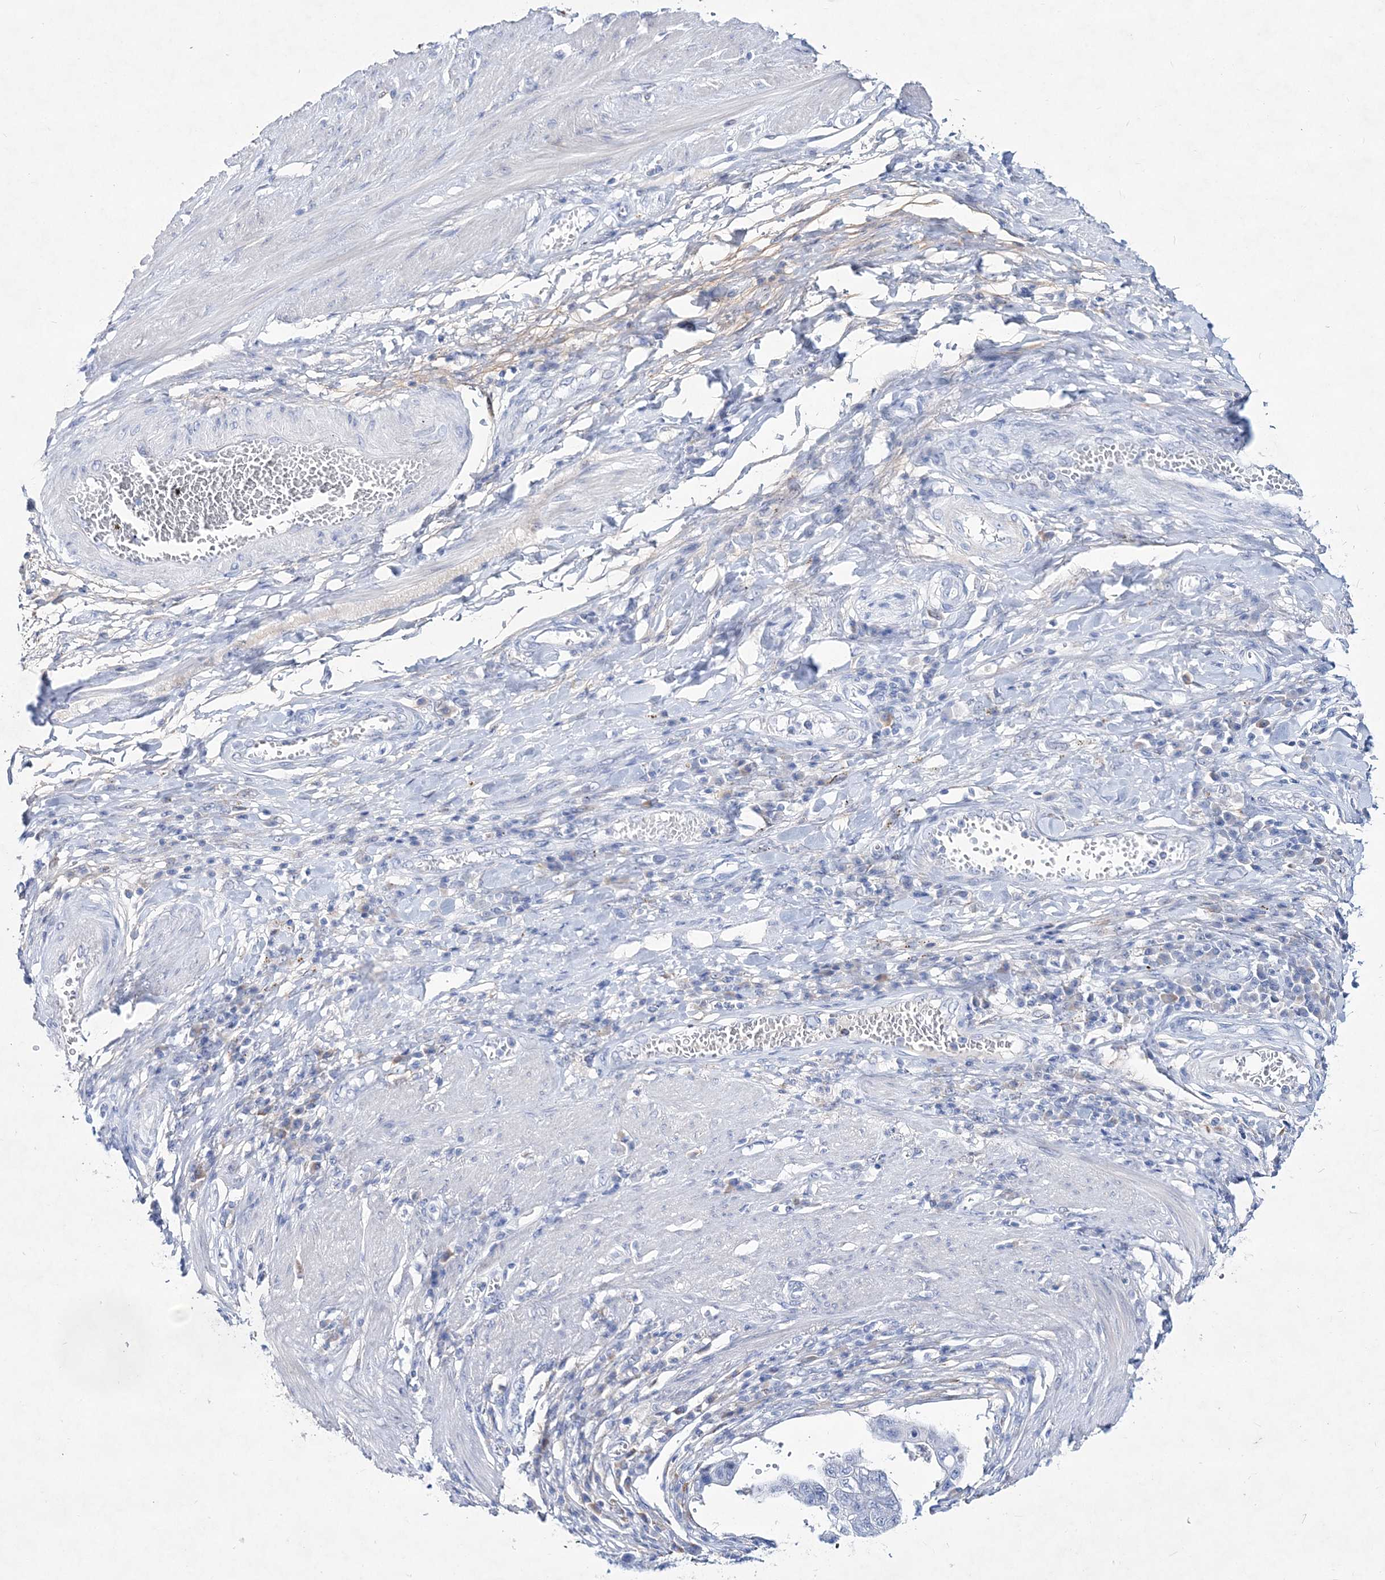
{"staining": {"intensity": "moderate", "quantity": "<25%", "location": "cytoplasmic/membranous"}, "tissue": "stomach cancer", "cell_type": "Tumor cells", "image_type": "cancer", "snomed": [{"axis": "morphology", "description": "Adenocarcinoma, NOS"}, {"axis": "topography", "description": "Stomach"}], "caption": "The immunohistochemical stain labels moderate cytoplasmic/membranous expression in tumor cells of stomach adenocarcinoma tissue.", "gene": "SPINK7", "patient": {"sex": "male", "age": 59}}